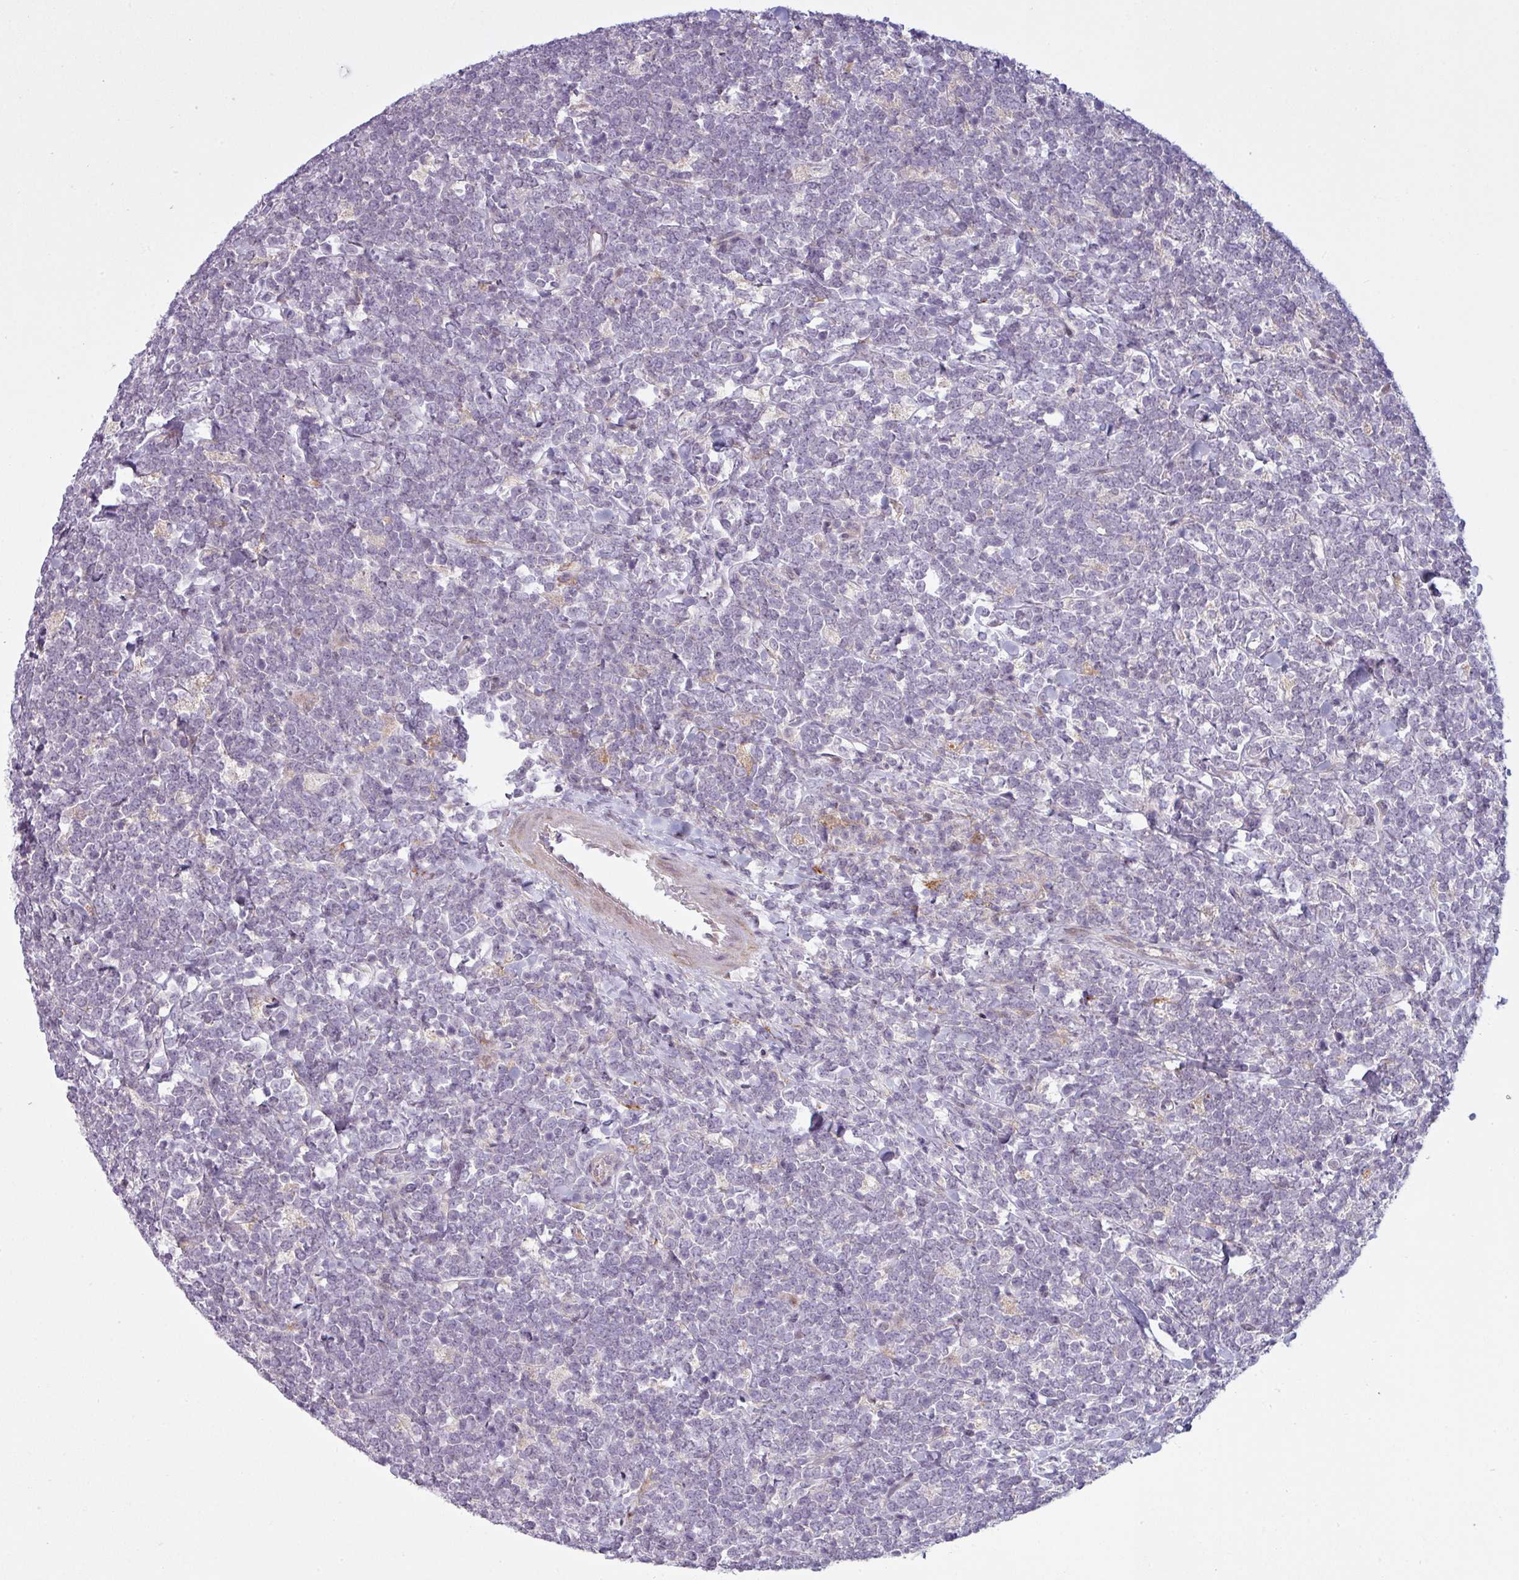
{"staining": {"intensity": "negative", "quantity": "none", "location": "none"}, "tissue": "lymphoma", "cell_type": "Tumor cells", "image_type": "cancer", "snomed": [{"axis": "morphology", "description": "Malignant lymphoma, non-Hodgkin's type, High grade"}, {"axis": "topography", "description": "Small intestine"}, {"axis": "topography", "description": "Colon"}], "caption": "Photomicrograph shows no protein expression in tumor cells of lymphoma tissue.", "gene": "MAP7D2", "patient": {"sex": "male", "age": 8}}